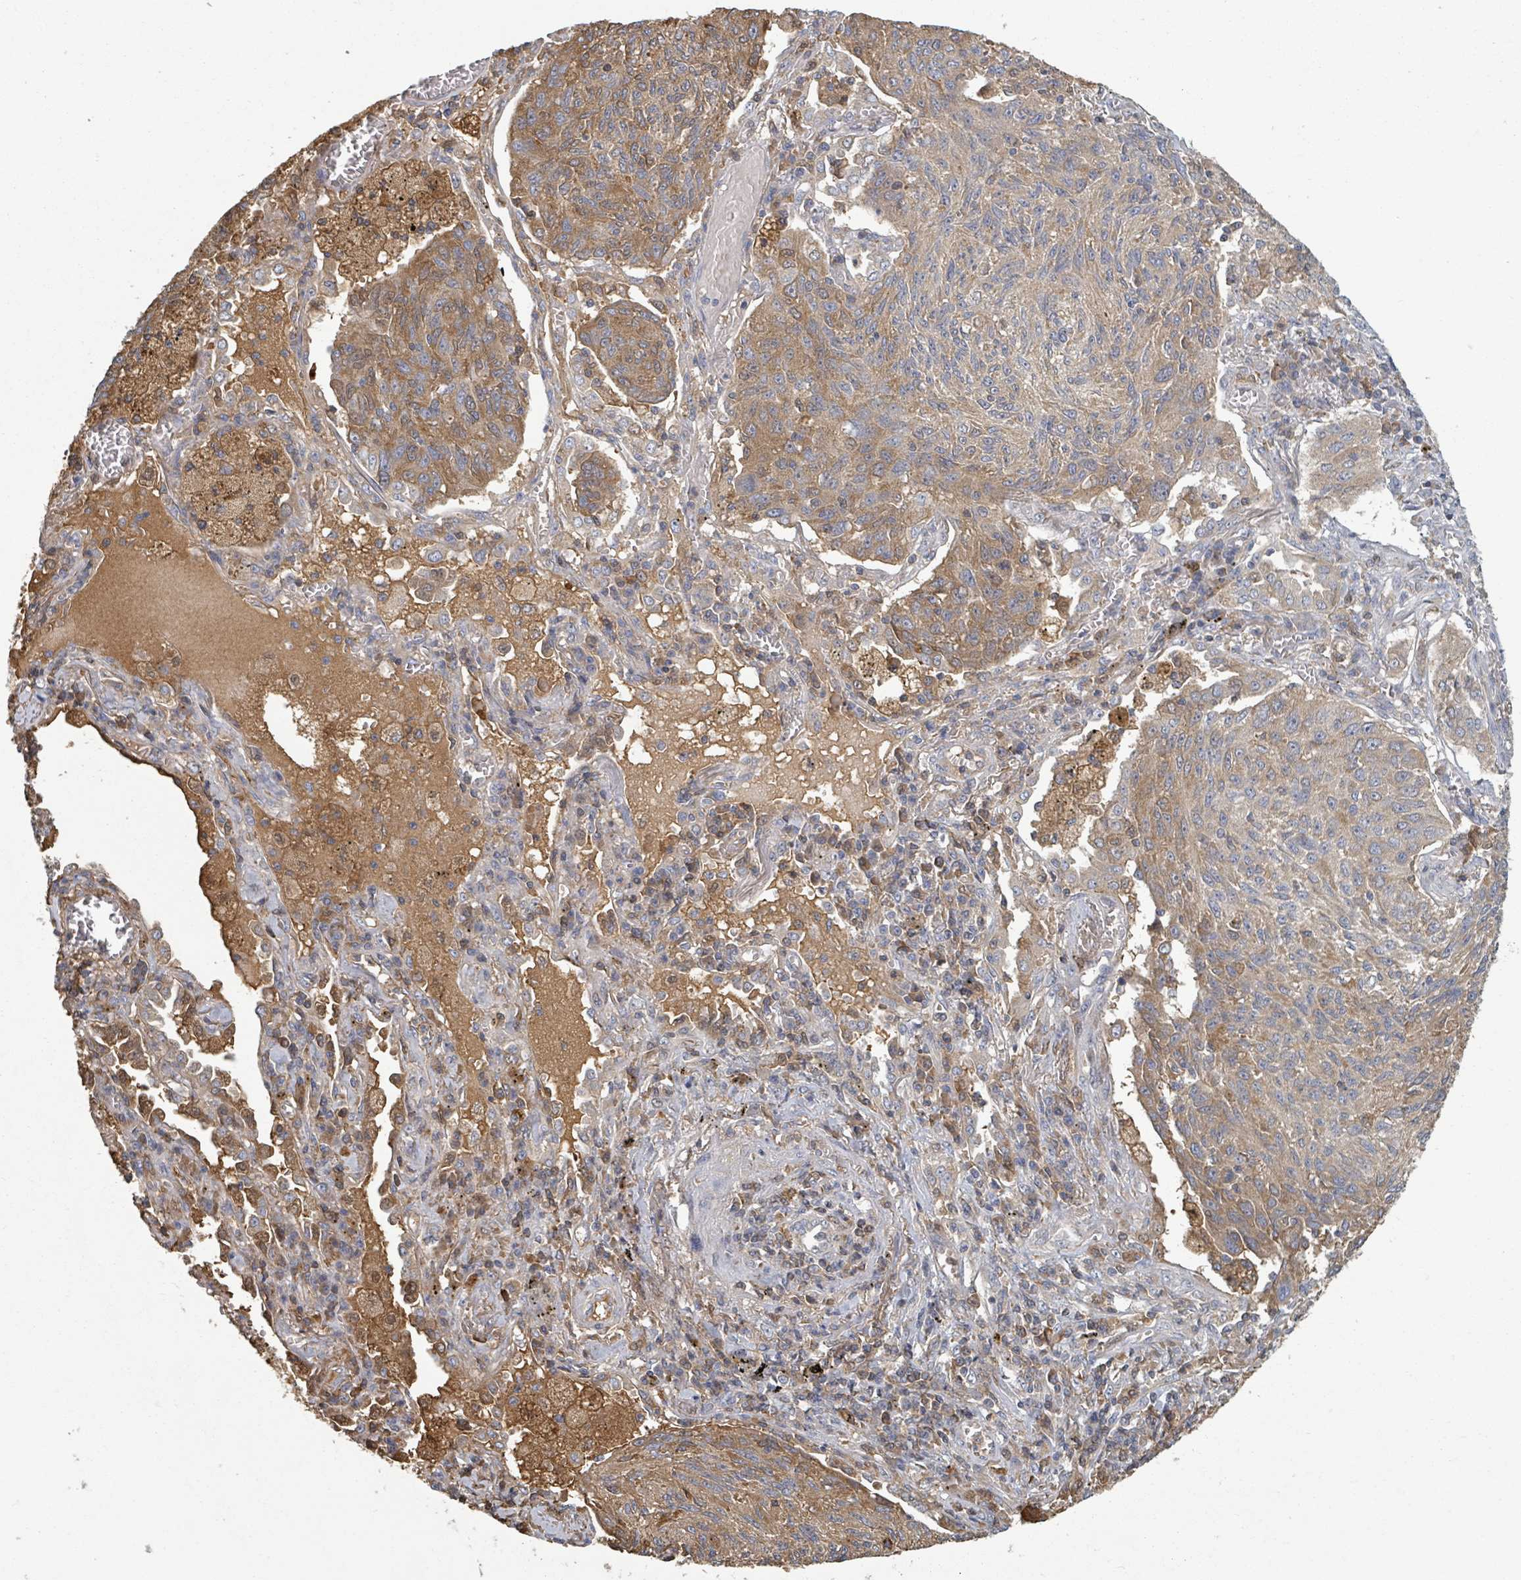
{"staining": {"intensity": "moderate", "quantity": "25%-75%", "location": "cytoplasmic/membranous"}, "tissue": "lung cancer", "cell_type": "Tumor cells", "image_type": "cancer", "snomed": [{"axis": "morphology", "description": "Squamous cell carcinoma, NOS"}, {"axis": "topography", "description": "Lung"}], "caption": "Immunohistochemical staining of lung squamous cell carcinoma displays moderate cytoplasmic/membranous protein staining in approximately 25%-75% of tumor cells. Nuclei are stained in blue.", "gene": "GABBR1", "patient": {"sex": "female", "age": 66}}